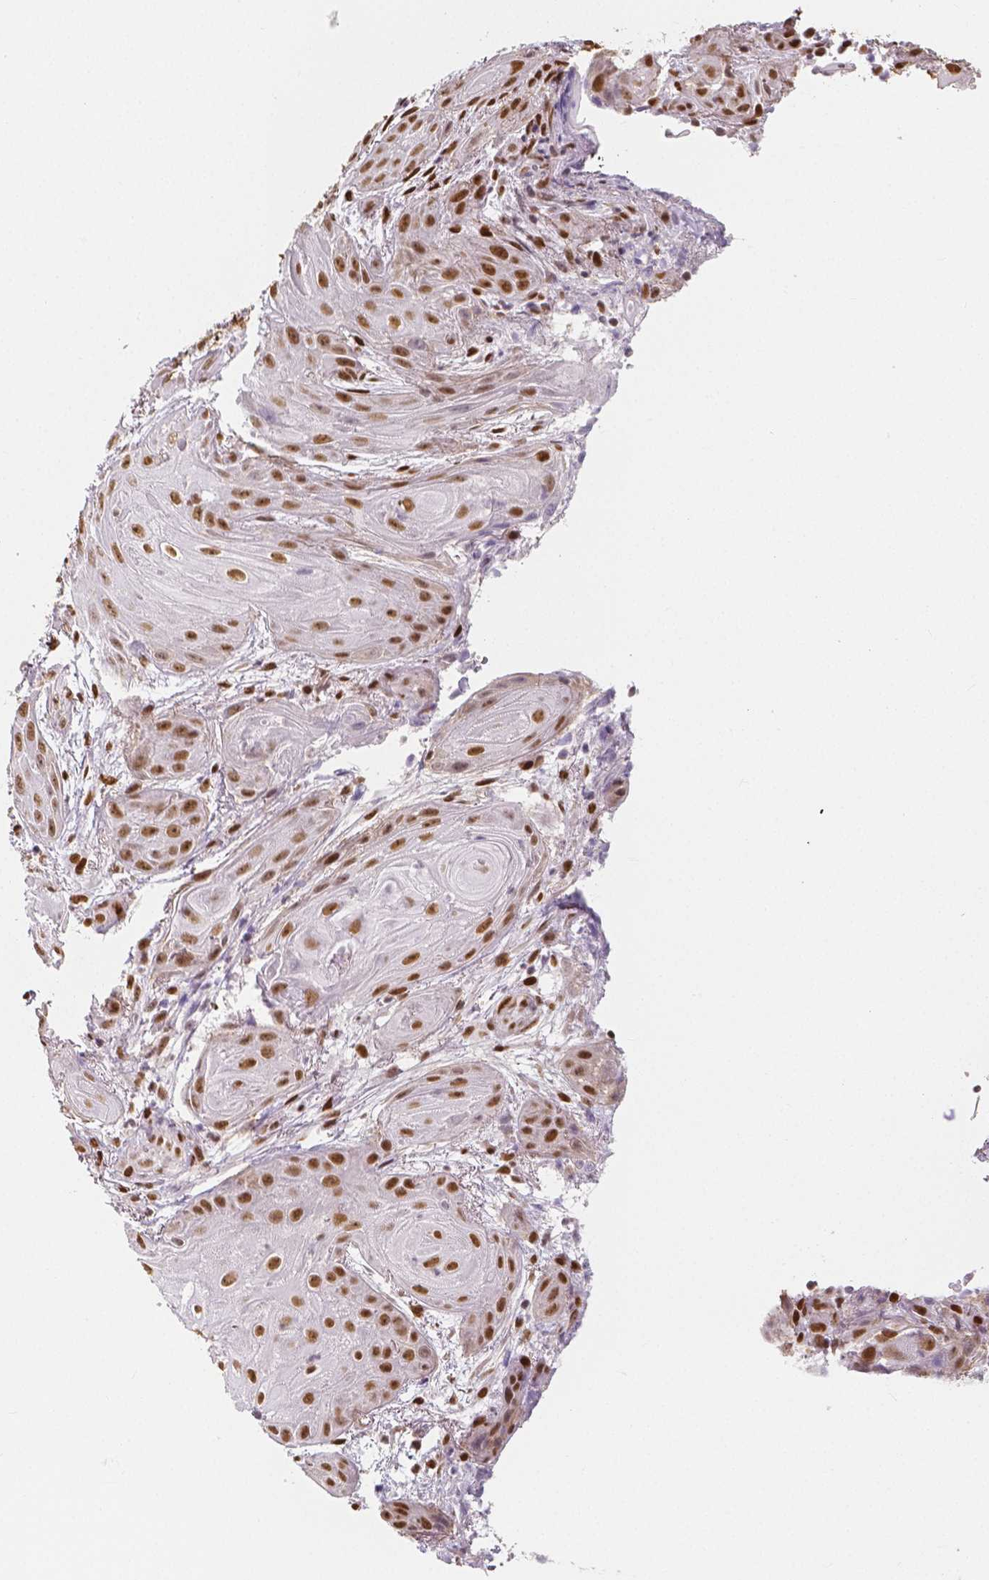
{"staining": {"intensity": "moderate", "quantity": ">75%", "location": "nuclear"}, "tissue": "skin cancer", "cell_type": "Tumor cells", "image_type": "cancer", "snomed": [{"axis": "morphology", "description": "Squamous cell carcinoma, NOS"}, {"axis": "topography", "description": "Skin"}], "caption": "Protein analysis of skin squamous cell carcinoma tissue demonstrates moderate nuclear positivity in about >75% of tumor cells.", "gene": "NUCKS1", "patient": {"sex": "male", "age": 62}}